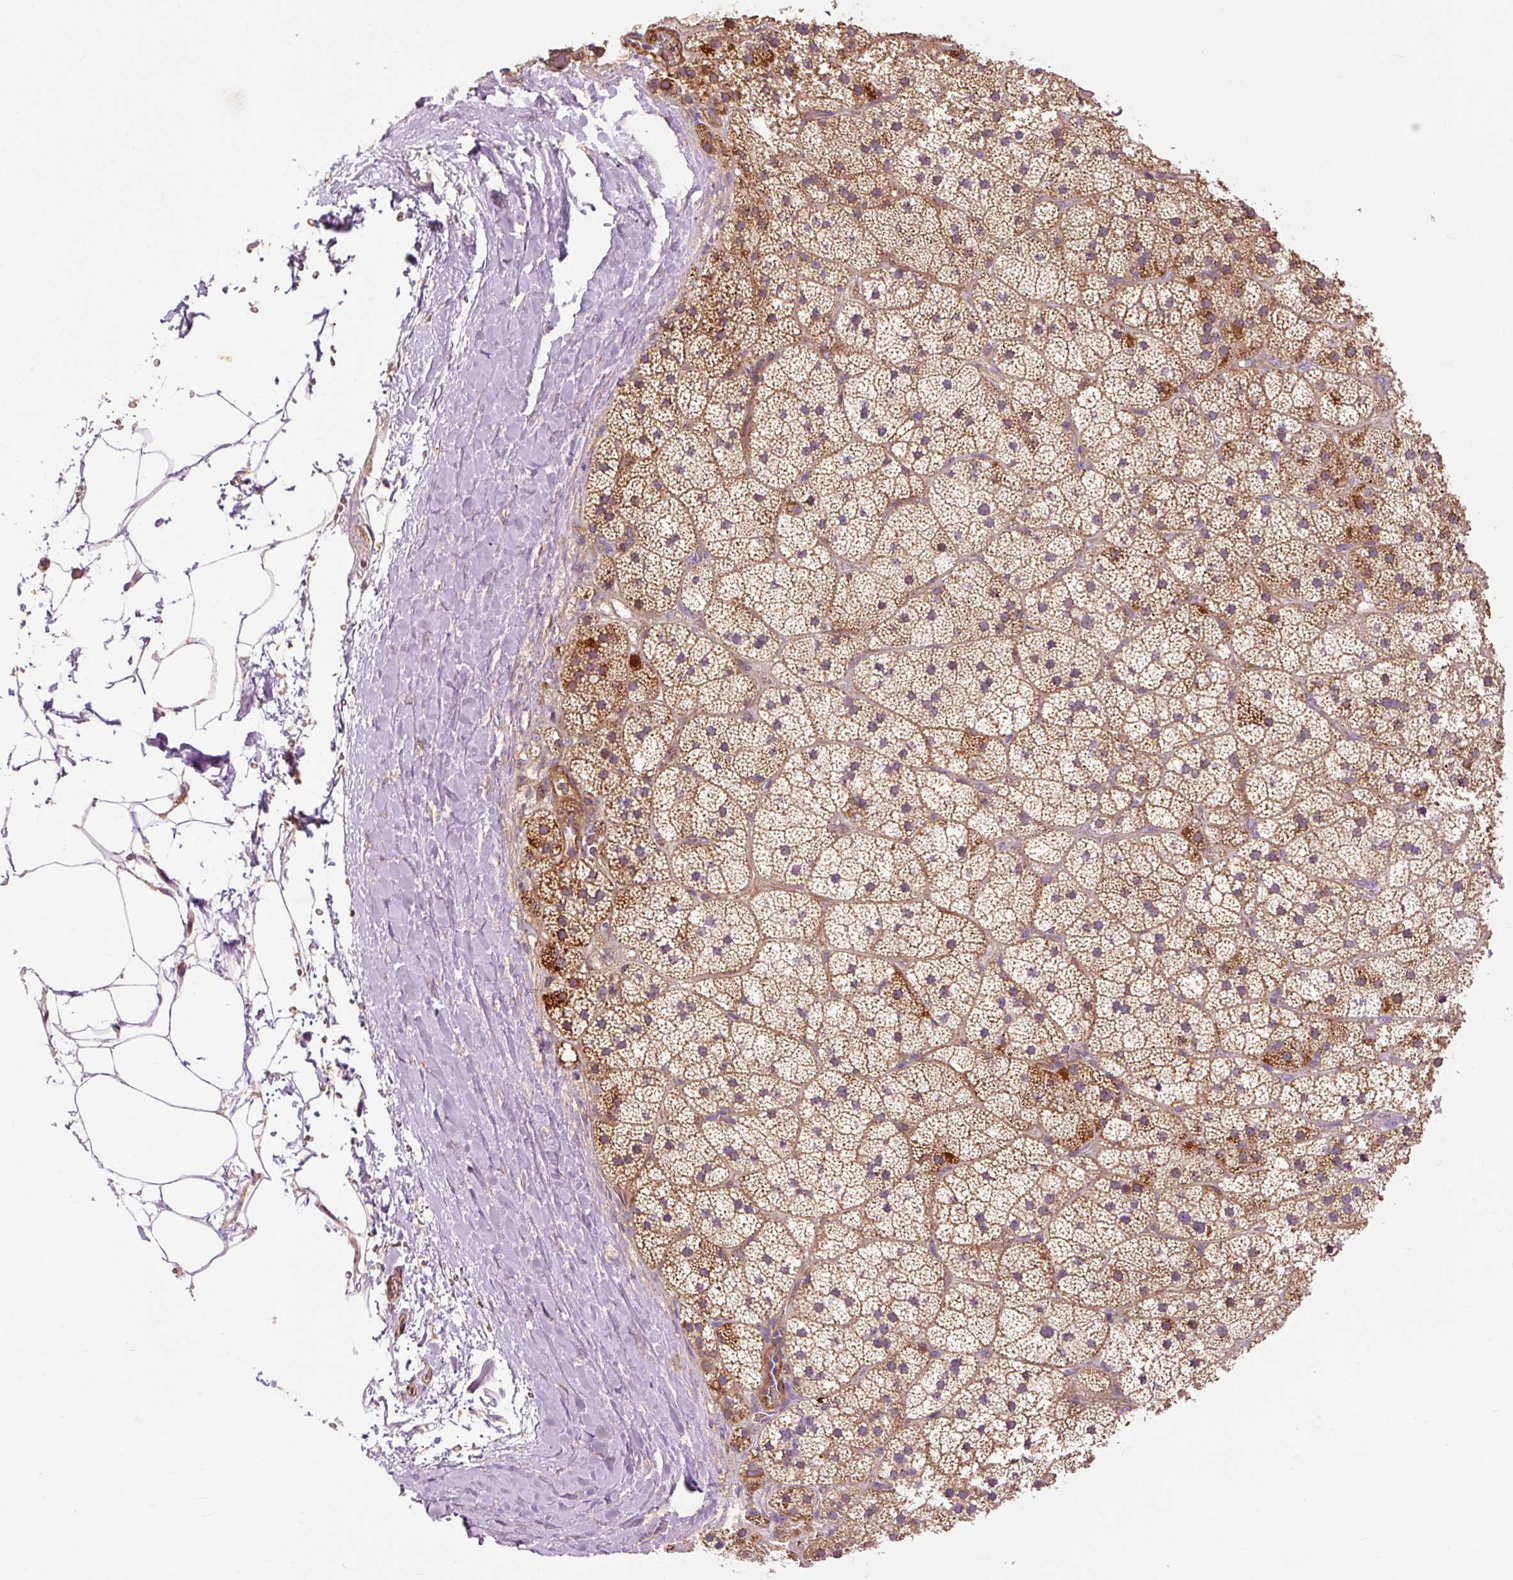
{"staining": {"intensity": "moderate", "quantity": ">75%", "location": "cytoplasmic/membranous"}, "tissue": "adrenal gland", "cell_type": "Glandular cells", "image_type": "normal", "snomed": [{"axis": "morphology", "description": "Normal tissue, NOS"}, {"axis": "topography", "description": "Adrenal gland"}], "caption": "Immunohistochemistry (IHC) image of normal adrenal gland: adrenal gland stained using immunohistochemistry reveals medium levels of moderate protein expression localized specifically in the cytoplasmic/membranous of glandular cells, appearing as a cytoplasmic/membranous brown color.", "gene": "RIPOR3", "patient": {"sex": "male", "age": 57}}